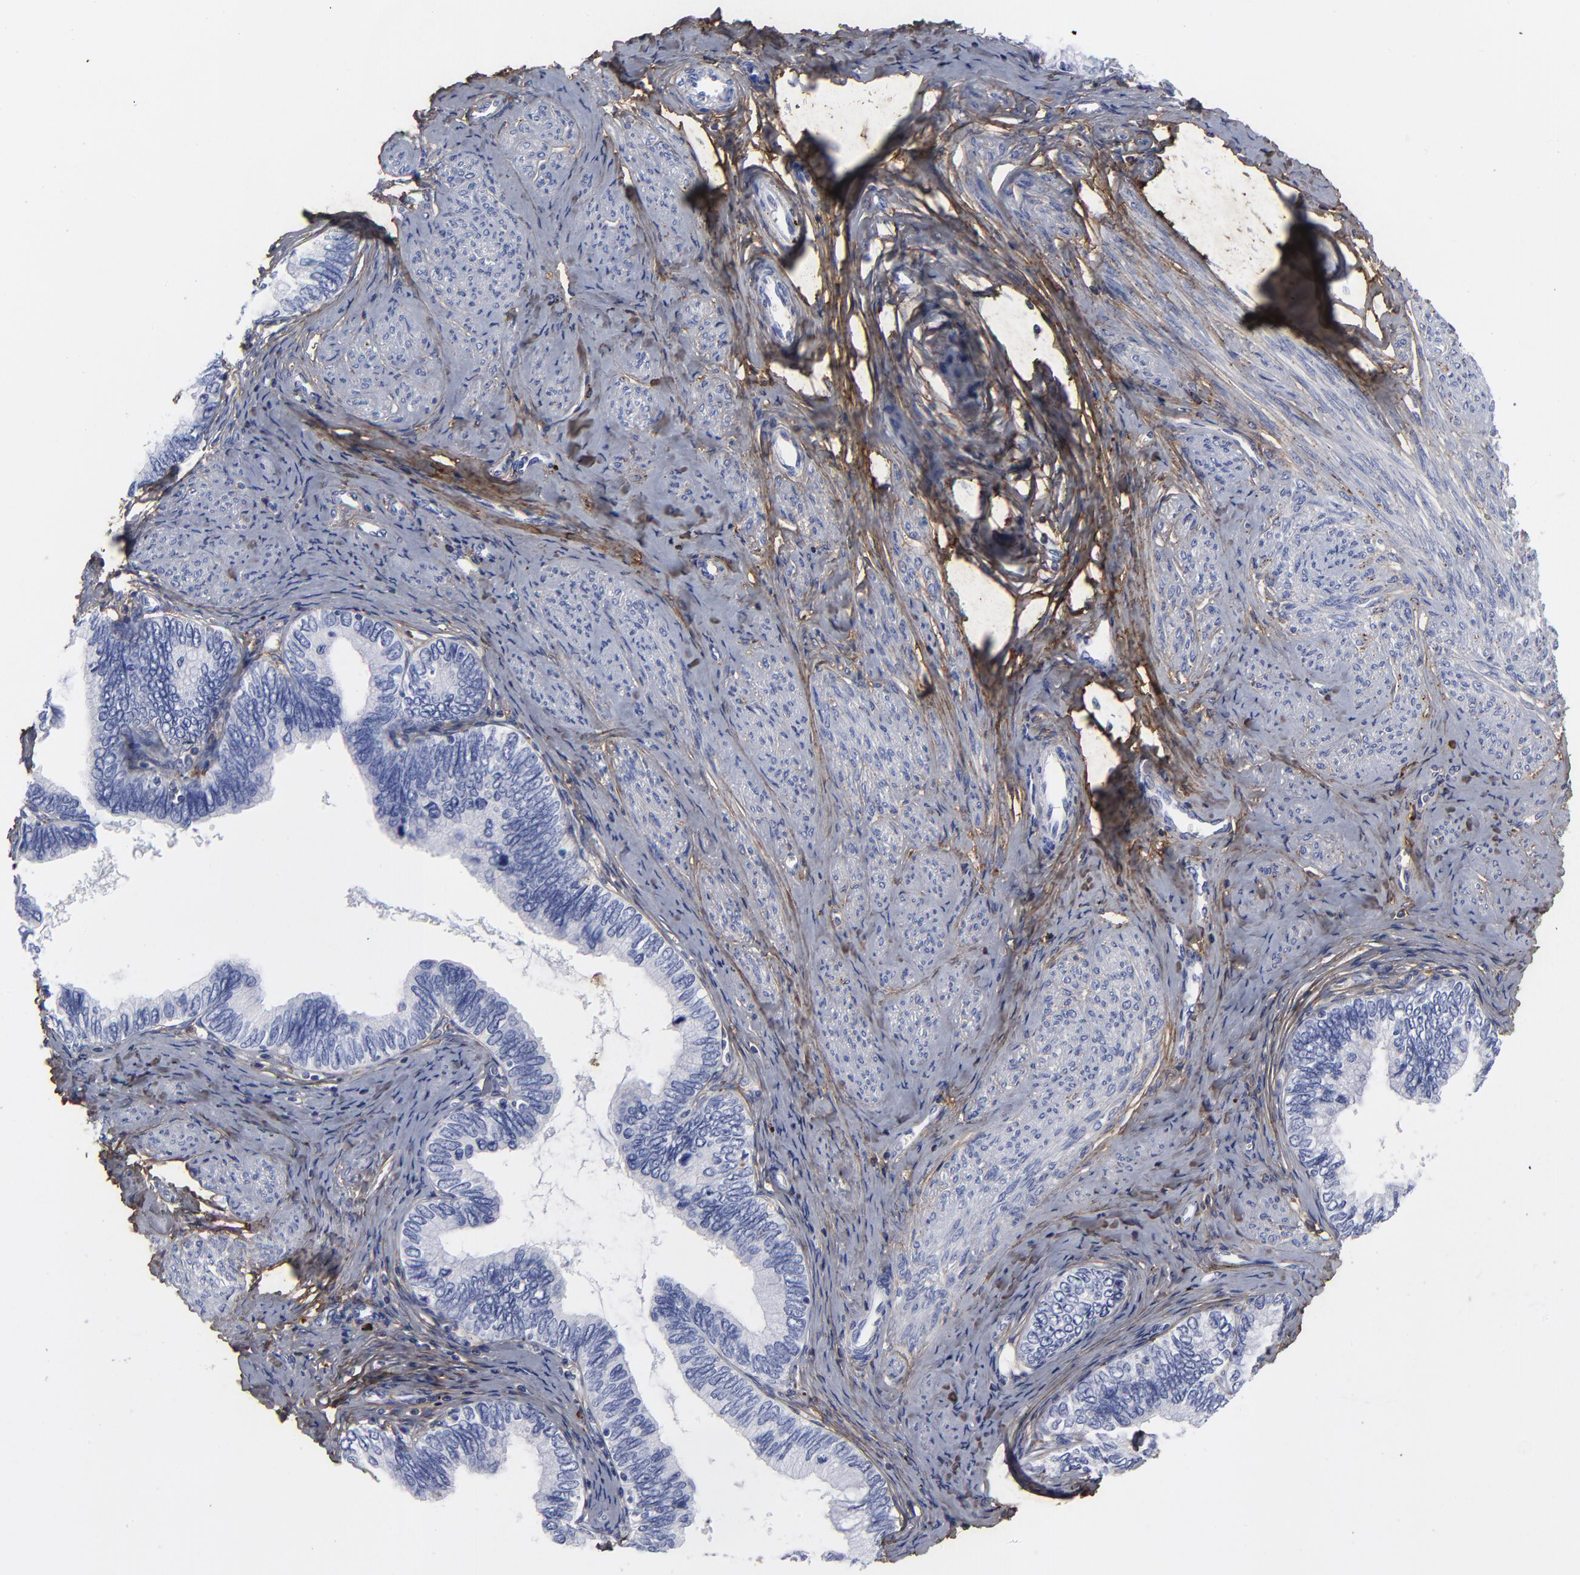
{"staining": {"intensity": "negative", "quantity": "none", "location": "none"}, "tissue": "cervical cancer", "cell_type": "Tumor cells", "image_type": "cancer", "snomed": [{"axis": "morphology", "description": "Adenocarcinoma, NOS"}, {"axis": "topography", "description": "Cervix"}], "caption": "This image is of cervical cancer (adenocarcinoma) stained with immunohistochemistry to label a protein in brown with the nuclei are counter-stained blue. There is no positivity in tumor cells.", "gene": "DCN", "patient": {"sex": "female", "age": 49}}